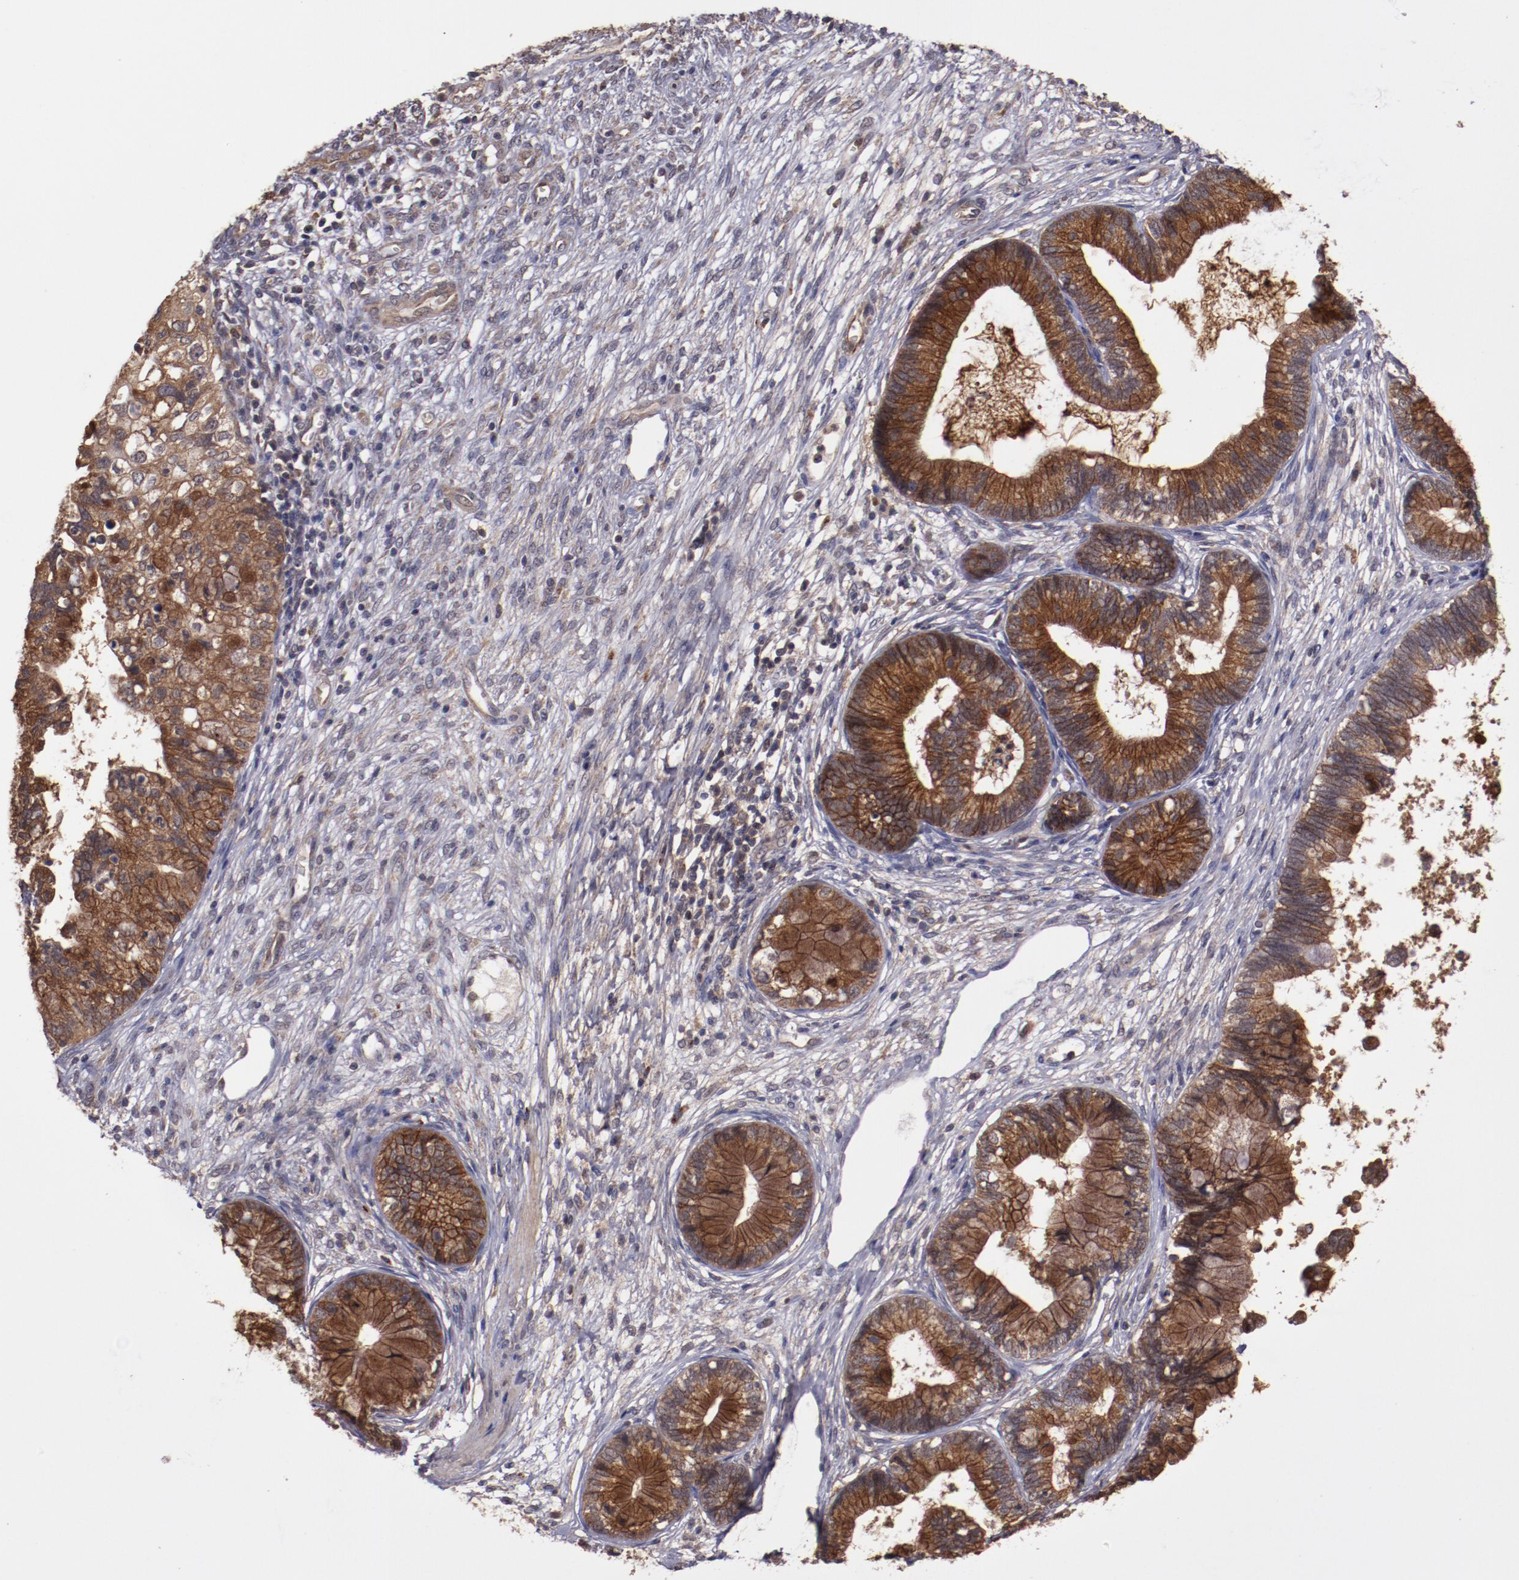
{"staining": {"intensity": "strong", "quantity": ">75%", "location": "cytoplasmic/membranous"}, "tissue": "cervical cancer", "cell_type": "Tumor cells", "image_type": "cancer", "snomed": [{"axis": "morphology", "description": "Adenocarcinoma, NOS"}, {"axis": "topography", "description": "Cervix"}], "caption": "Immunohistochemical staining of human cervical cancer shows high levels of strong cytoplasmic/membranous expression in about >75% of tumor cells. (IHC, brightfield microscopy, high magnification).", "gene": "FTSJ1", "patient": {"sex": "female", "age": 44}}